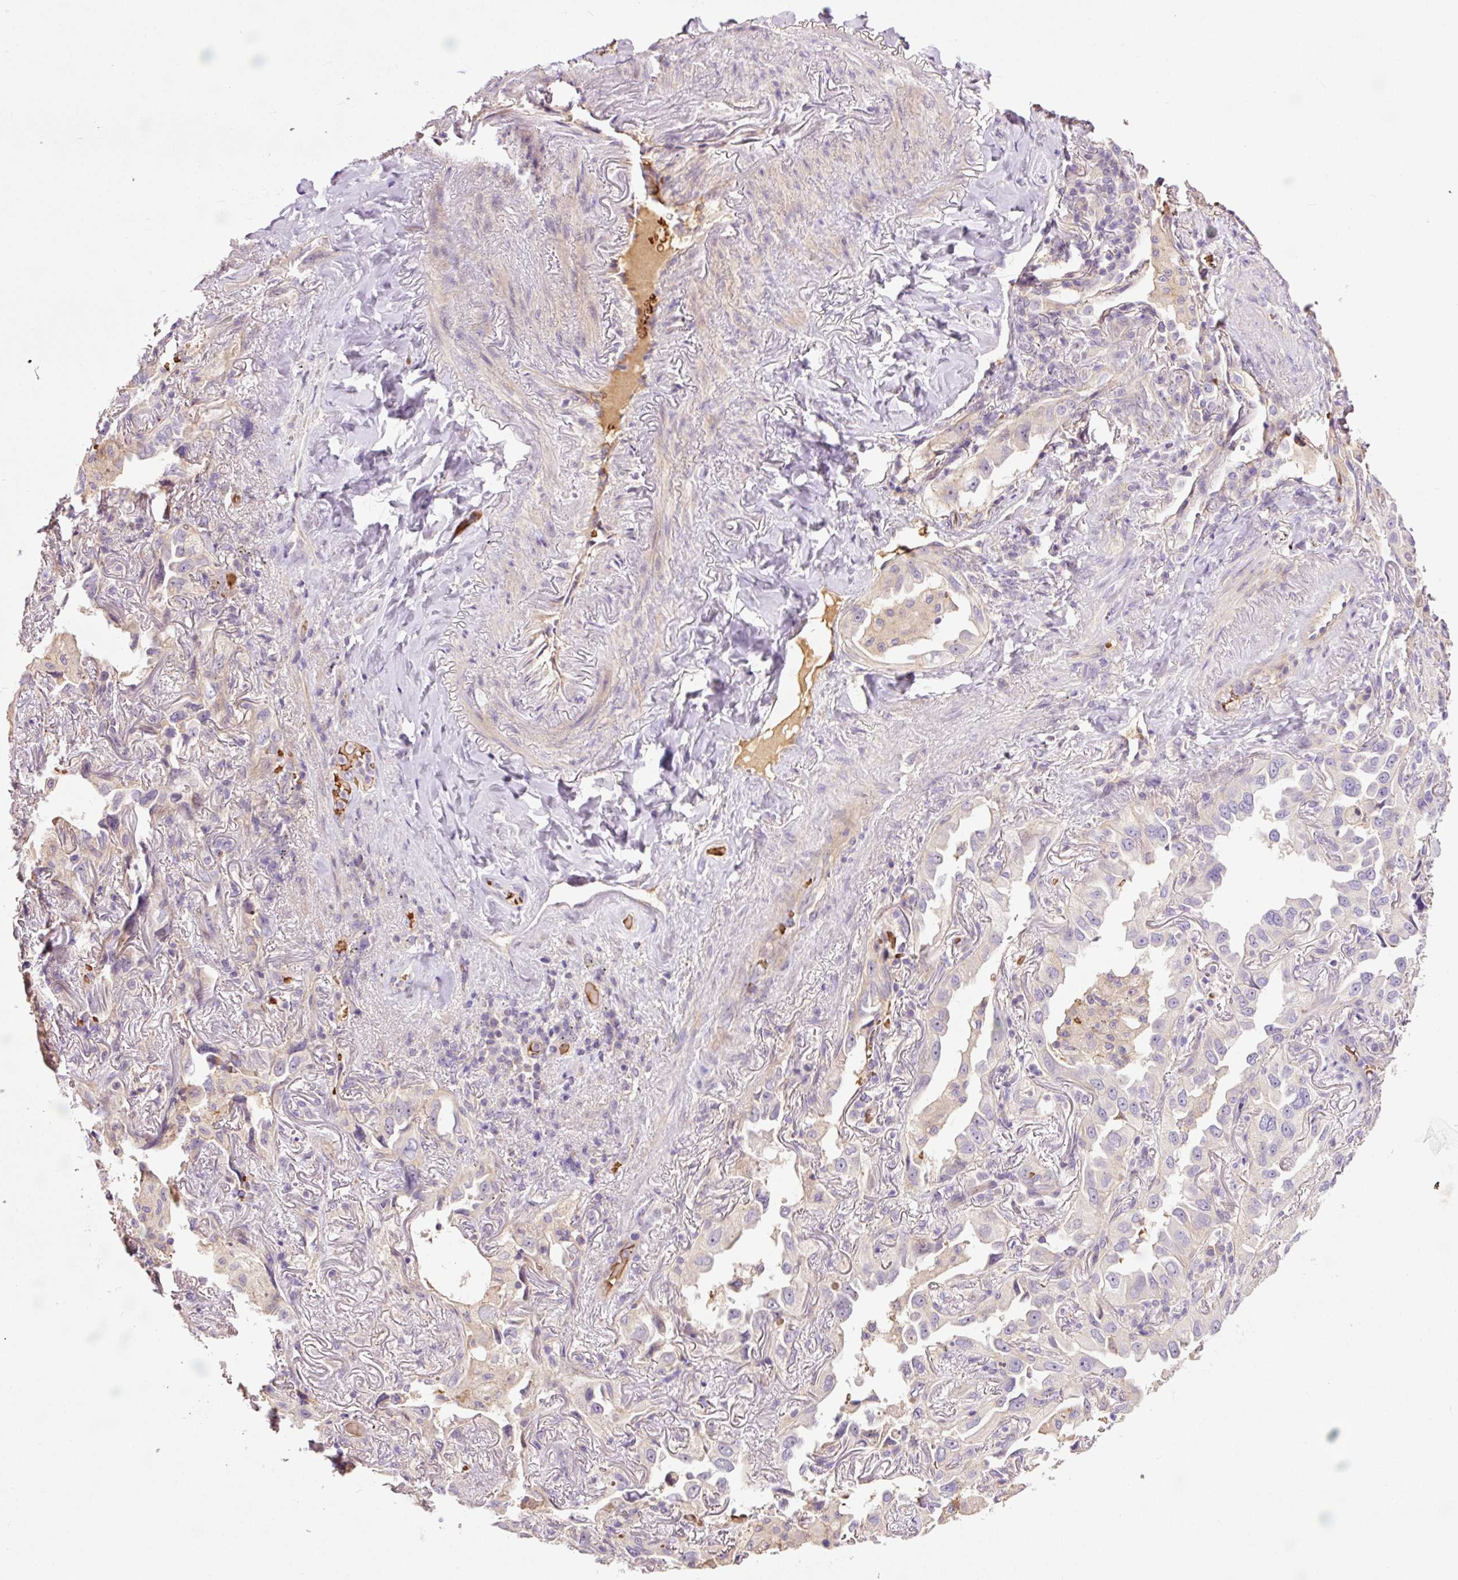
{"staining": {"intensity": "negative", "quantity": "none", "location": "none"}, "tissue": "lung cancer", "cell_type": "Tumor cells", "image_type": "cancer", "snomed": [{"axis": "morphology", "description": "Adenocarcinoma, NOS"}, {"axis": "topography", "description": "Lung"}], "caption": "Micrograph shows no protein staining in tumor cells of lung adenocarcinoma tissue.", "gene": "TMEM235", "patient": {"sex": "female", "age": 69}}